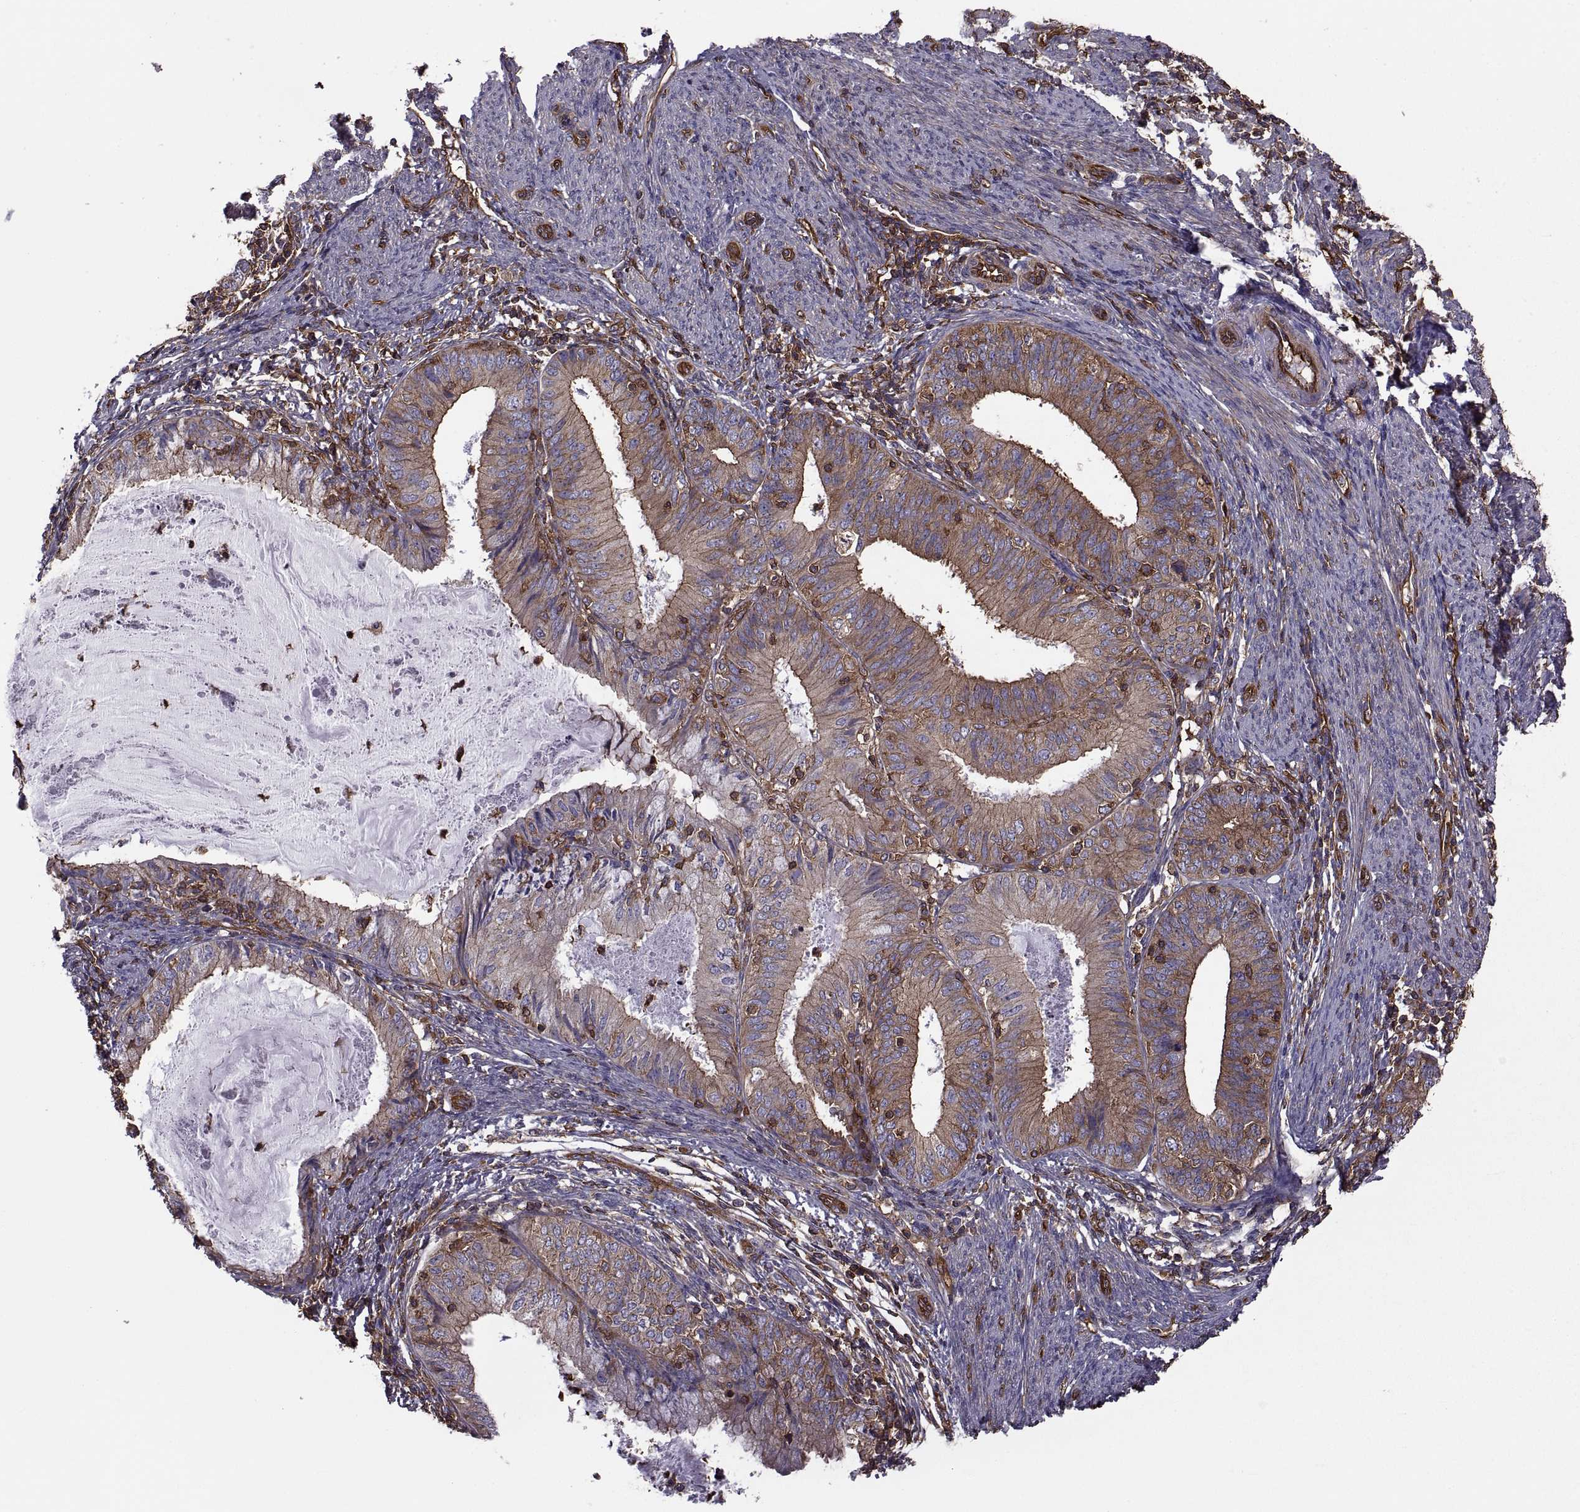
{"staining": {"intensity": "strong", "quantity": ">75%", "location": "cytoplasmic/membranous"}, "tissue": "endometrial cancer", "cell_type": "Tumor cells", "image_type": "cancer", "snomed": [{"axis": "morphology", "description": "Adenocarcinoma, NOS"}, {"axis": "topography", "description": "Endometrium"}], "caption": "Immunohistochemical staining of human endometrial cancer exhibits strong cytoplasmic/membranous protein expression in about >75% of tumor cells.", "gene": "MYH9", "patient": {"sex": "female", "age": 57}}